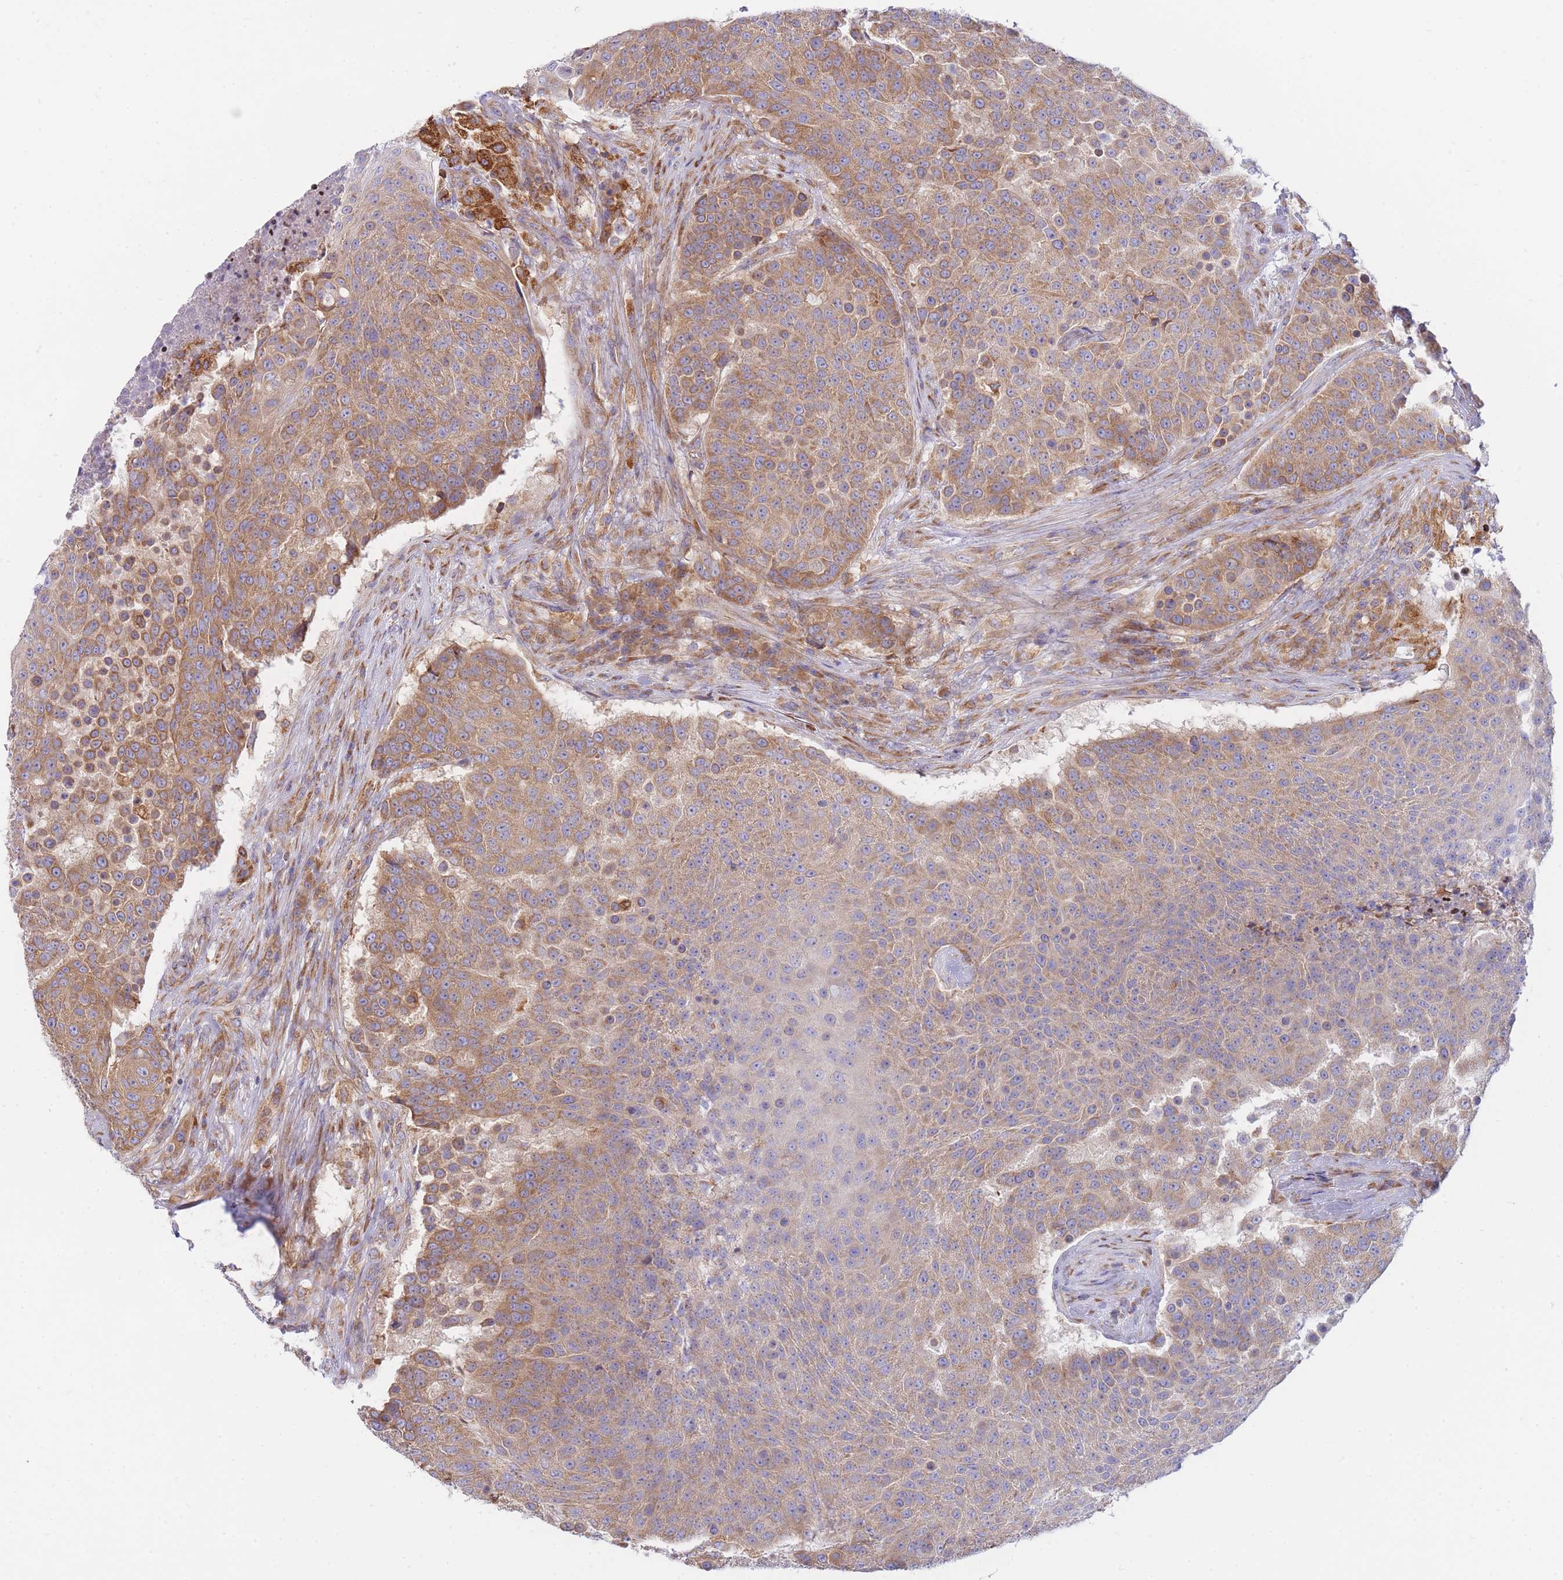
{"staining": {"intensity": "moderate", "quantity": ">75%", "location": "cytoplasmic/membranous"}, "tissue": "urothelial cancer", "cell_type": "Tumor cells", "image_type": "cancer", "snomed": [{"axis": "morphology", "description": "Urothelial carcinoma, High grade"}, {"axis": "topography", "description": "Urinary bladder"}], "caption": "Moderate cytoplasmic/membranous protein expression is present in approximately >75% of tumor cells in urothelial cancer. (brown staining indicates protein expression, while blue staining denotes nuclei).", "gene": "SH2B2", "patient": {"sex": "female", "age": 63}}